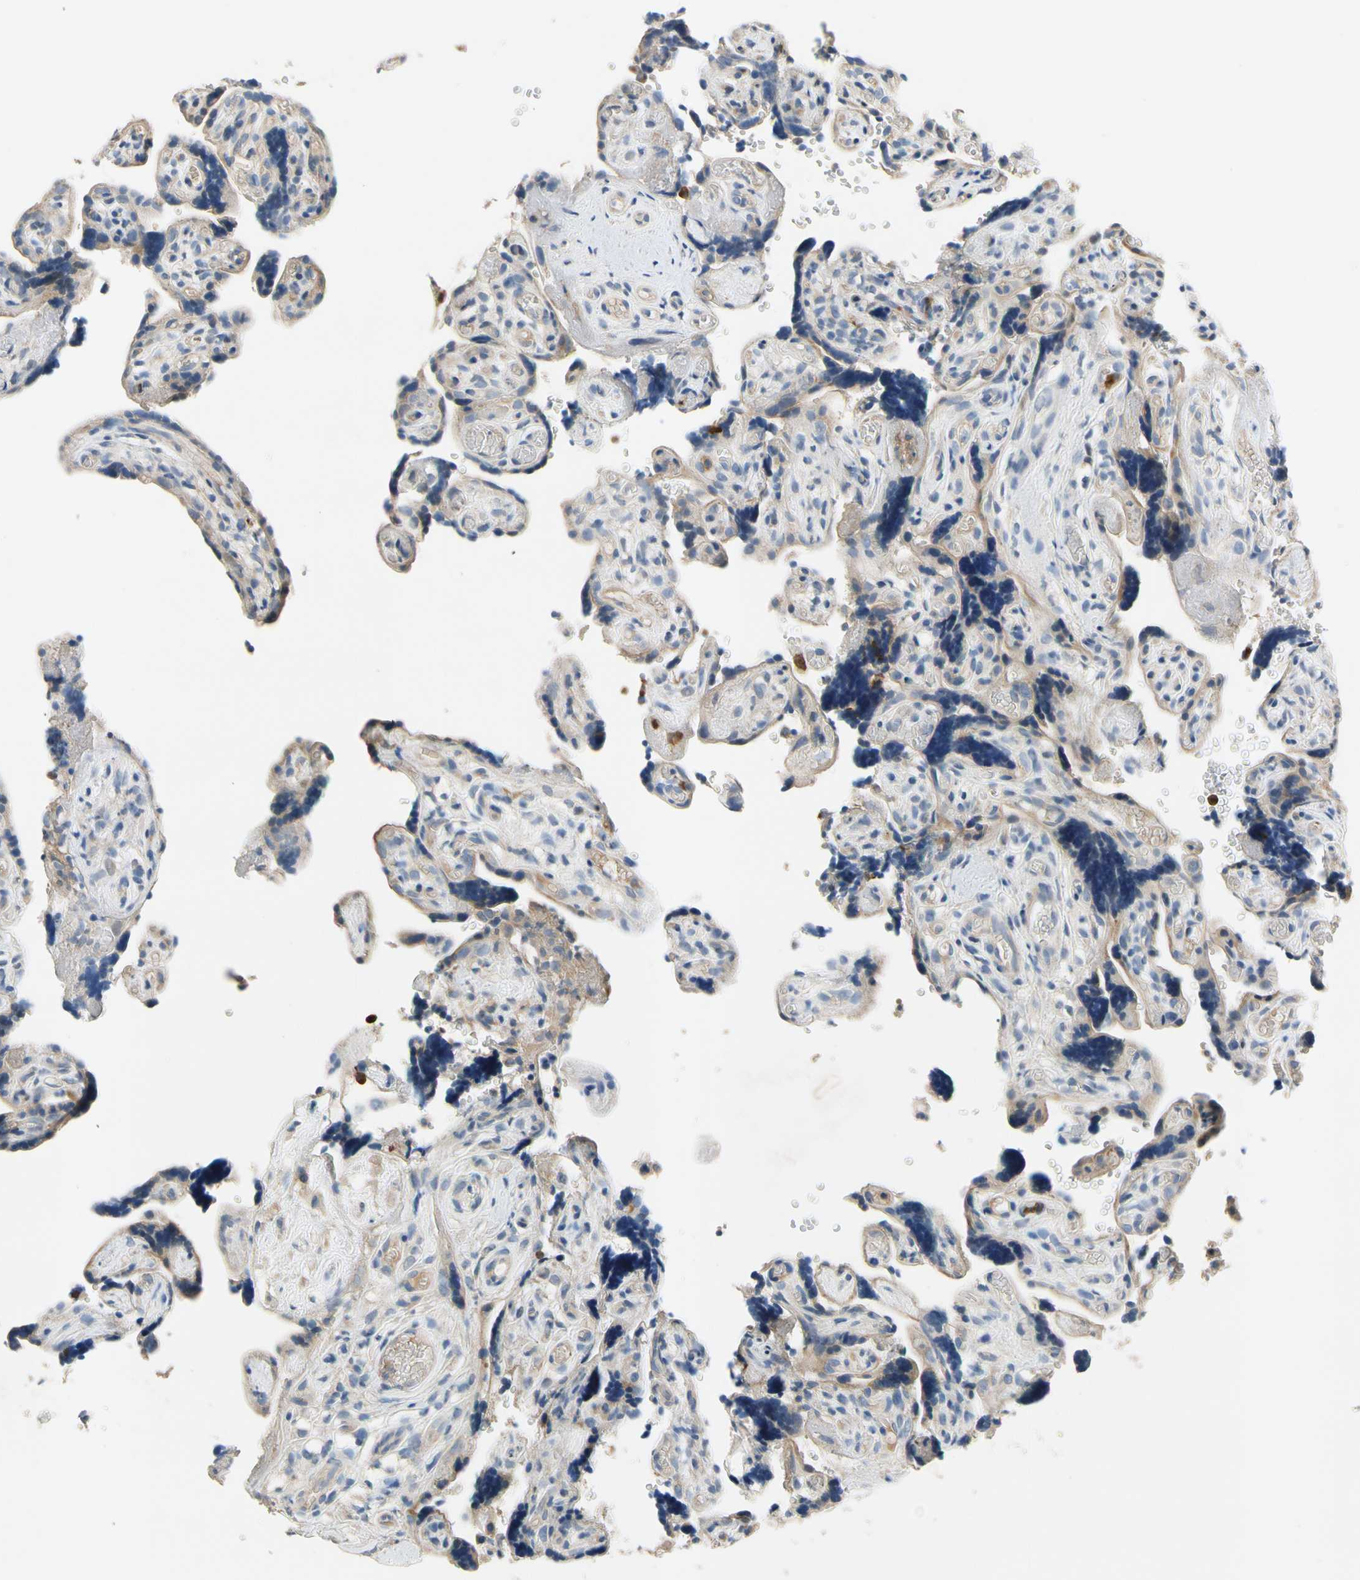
{"staining": {"intensity": "negative", "quantity": "none", "location": "none"}, "tissue": "placenta", "cell_type": "Decidual cells", "image_type": "normal", "snomed": [{"axis": "morphology", "description": "Normal tissue, NOS"}, {"axis": "topography", "description": "Placenta"}], "caption": "Photomicrograph shows no significant protein expression in decidual cells of unremarkable placenta. (DAB immunohistochemistry, high magnification).", "gene": "SIGLEC5", "patient": {"sex": "female", "age": 30}}